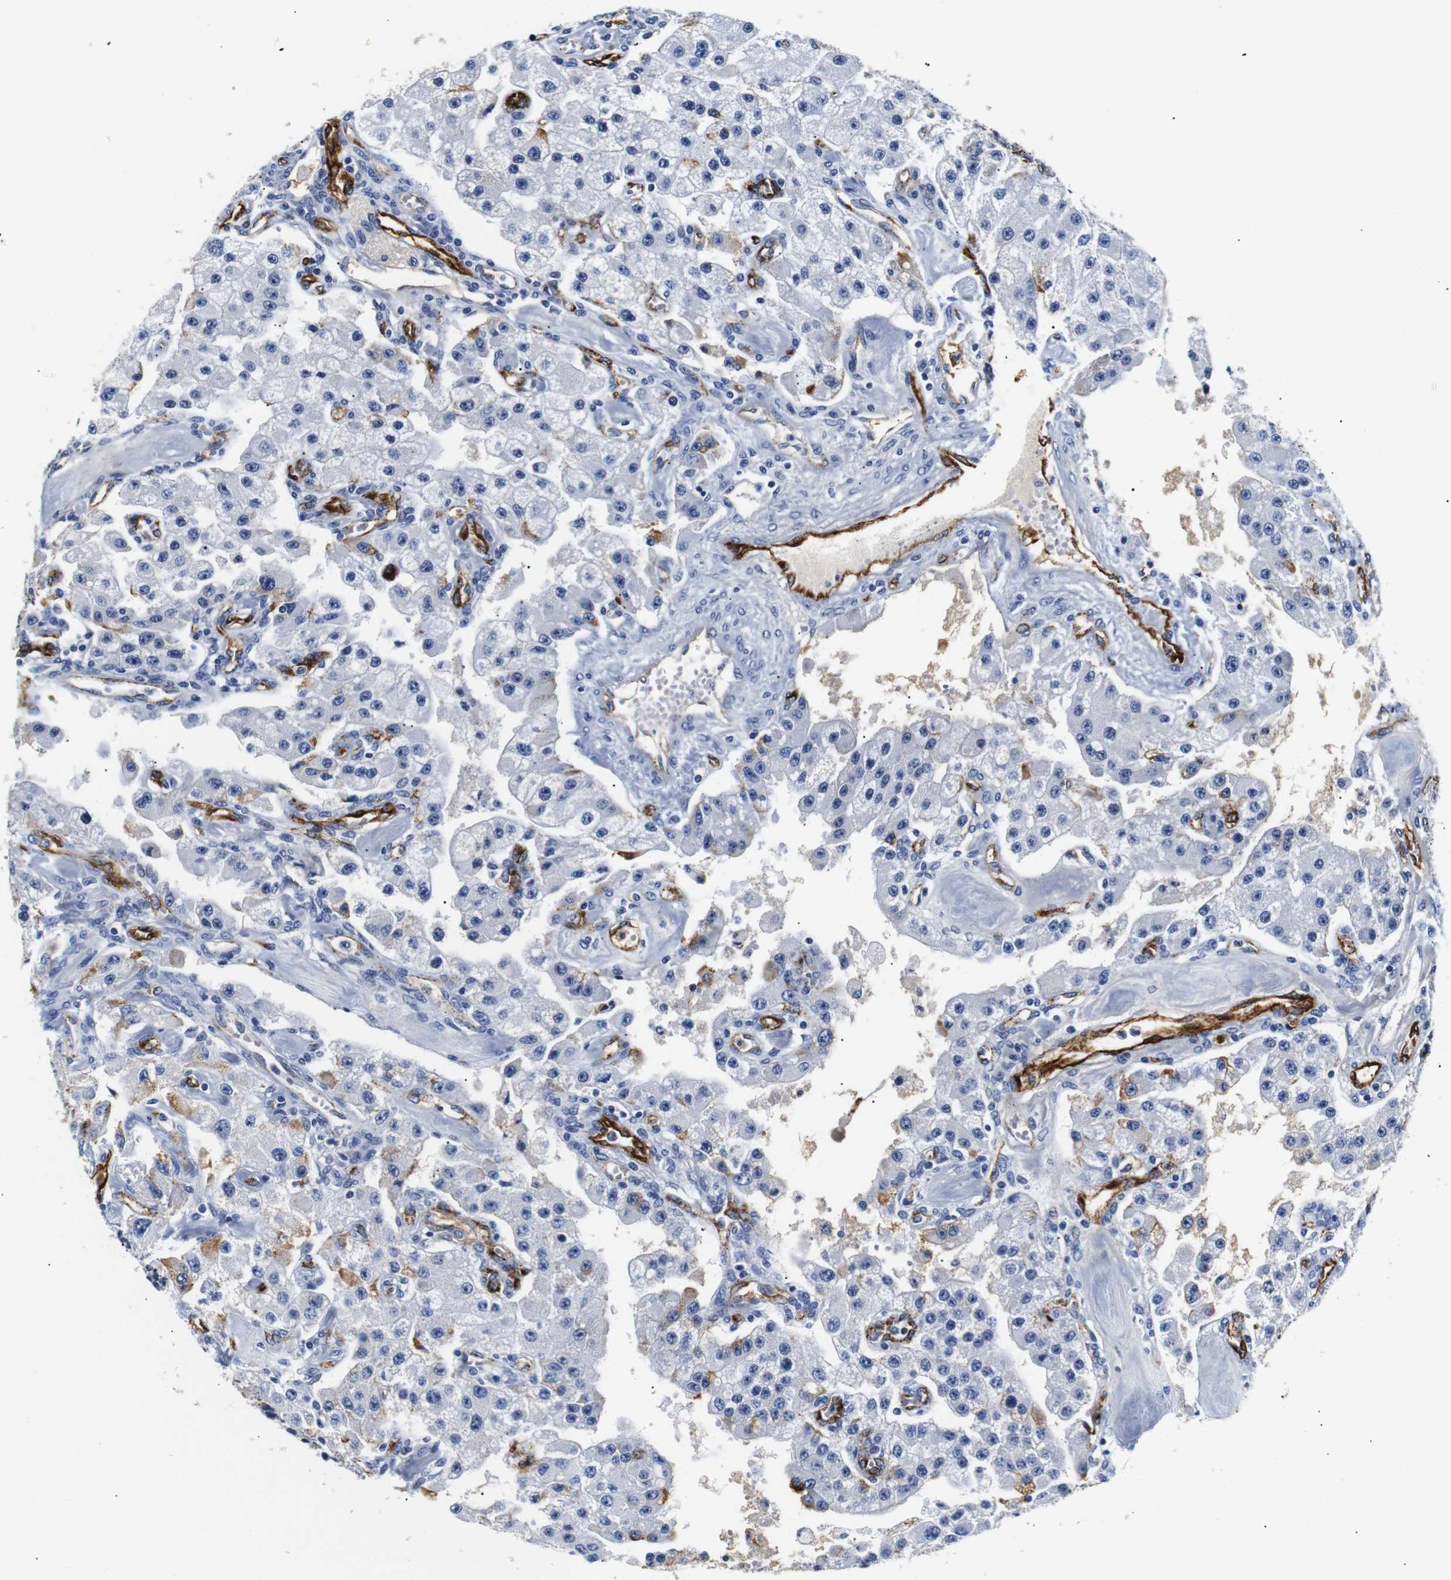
{"staining": {"intensity": "negative", "quantity": "none", "location": "none"}, "tissue": "carcinoid", "cell_type": "Tumor cells", "image_type": "cancer", "snomed": [{"axis": "morphology", "description": "Carcinoid, malignant, NOS"}, {"axis": "topography", "description": "Pancreas"}], "caption": "An immunohistochemistry micrograph of carcinoid is shown. There is no staining in tumor cells of carcinoid. Brightfield microscopy of immunohistochemistry (IHC) stained with DAB (3,3'-diaminobenzidine) (brown) and hematoxylin (blue), captured at high magnification.", "gene": "MUC4", "patient": {"sex": "male", "age": 41}}